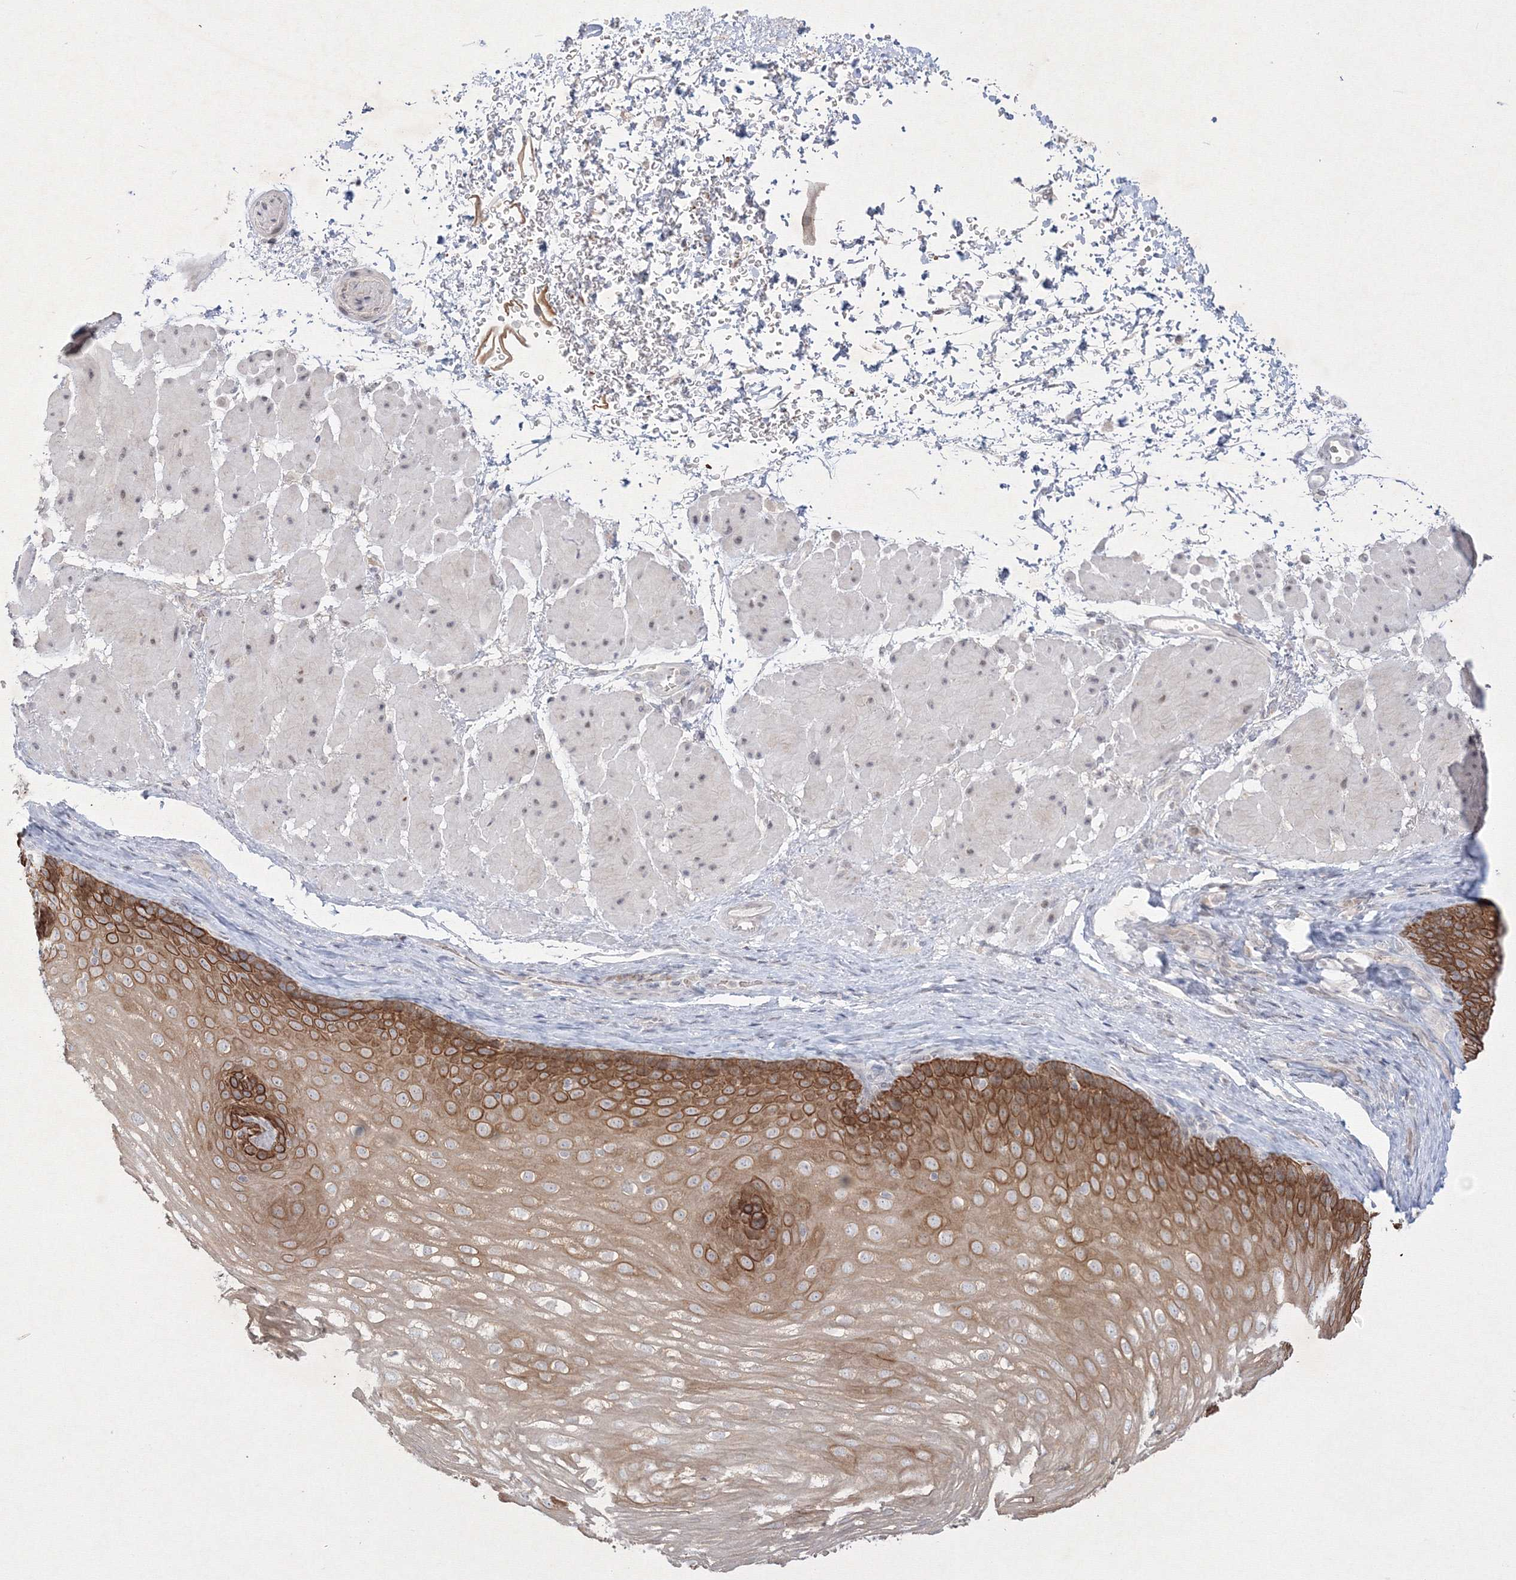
{"staining": {"intensity": "strong", "quantity": "25%-75%", "location": "cytoplasmic/membranous"}, "tissue": "esophagus", "cell_type": "Squamous epithelial cells", "image_type": "normal", "snomed": [{"axis": "morphology", "description": "Normal tissue, NOS"}, {"axis": "topography", "description": "Esophagus"}], "caption": "This photomicrograph shows immunohistochemistry staining of benign esophagus, with high strong cytoplasmic/membranous positivity in approximately 25%-75% of squamous epithelial cells.", "gene": "NXPE3", "patient": {"sex": "female", "age": 66}}